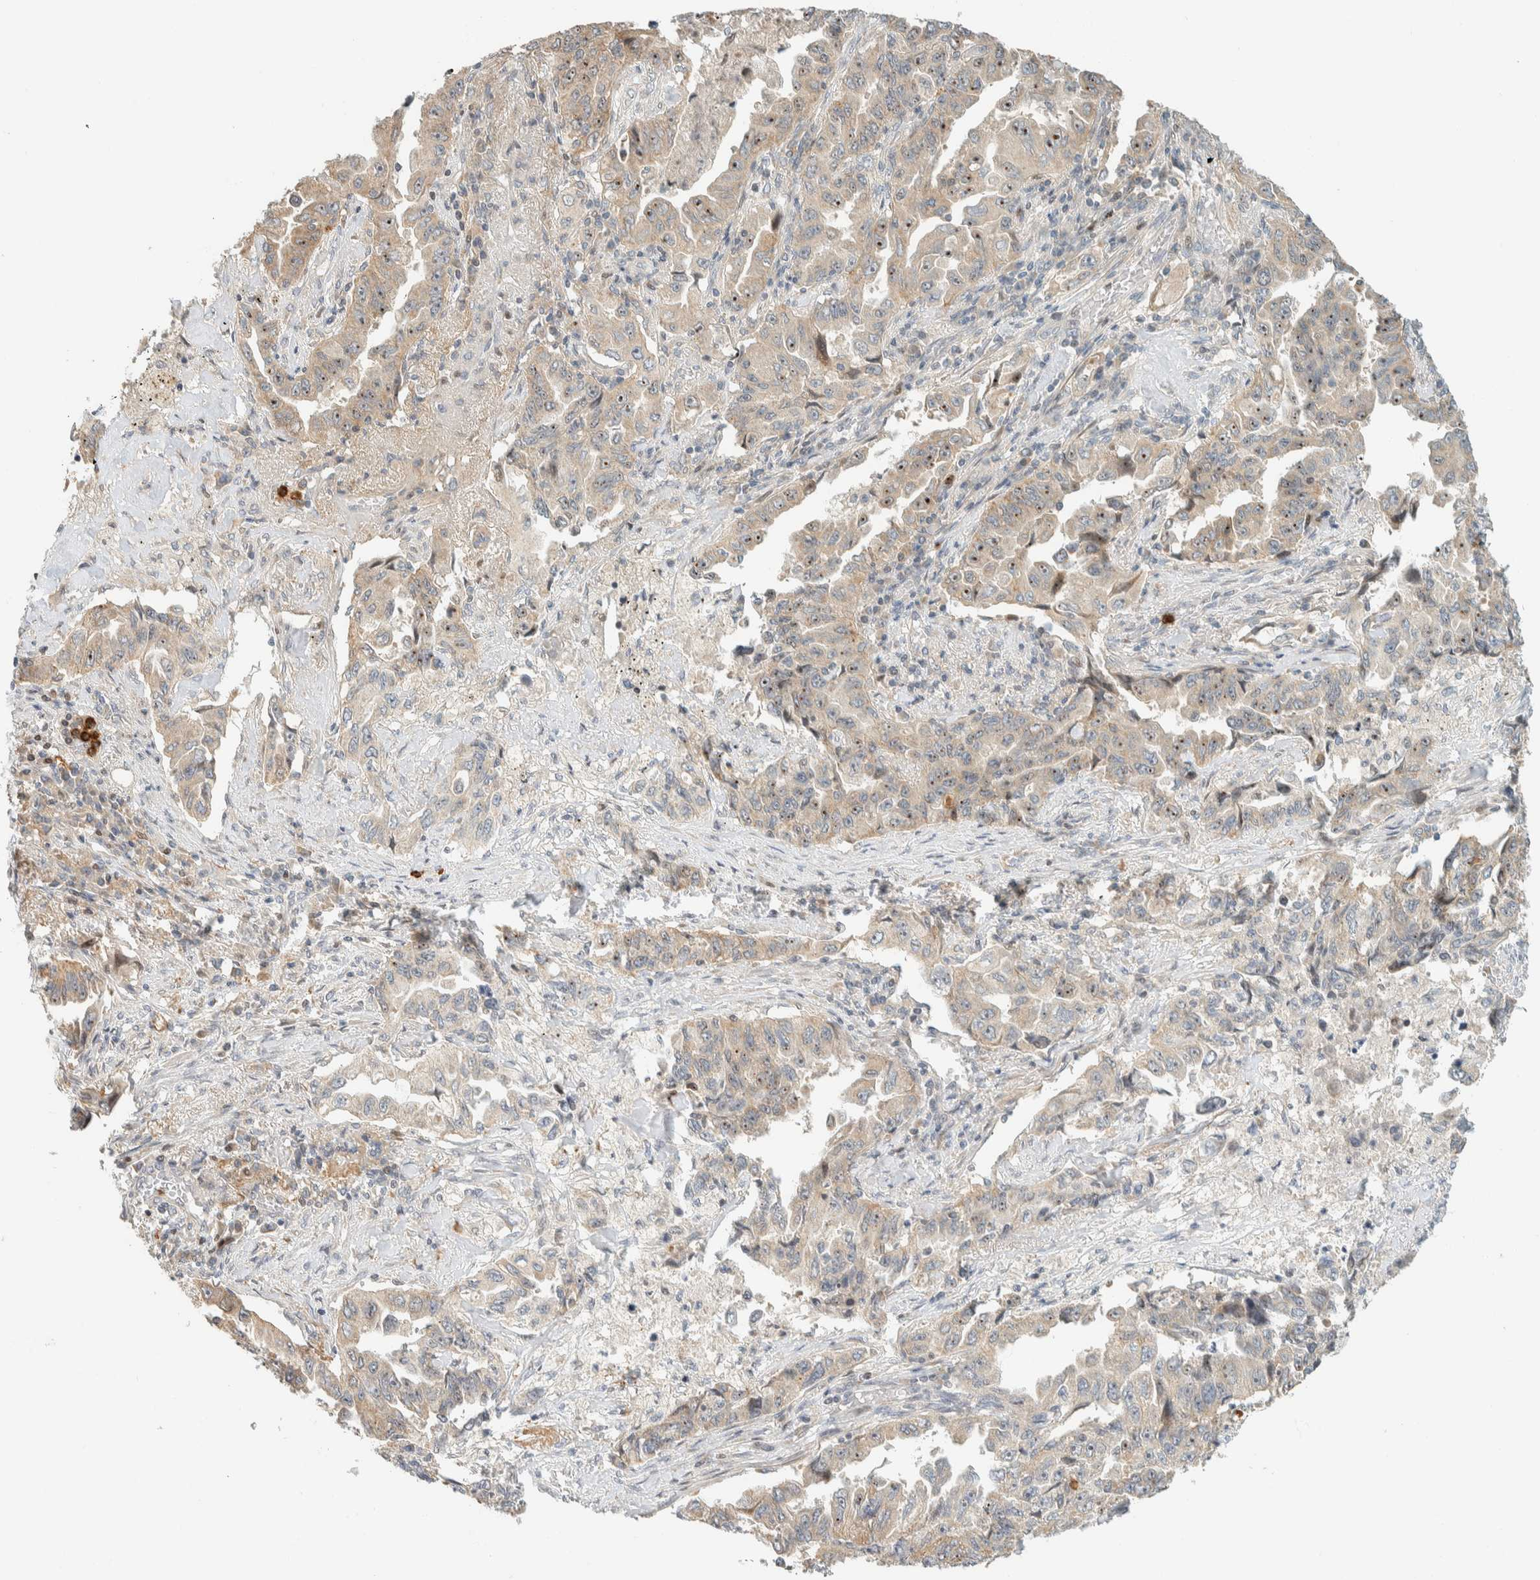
{"staining": {"intensity": "moderate", "quantity": "<25%", "location": "cytoplasmic/membranous,nuclear"}, "tissue": "lung cancer", "cell_type": "Tumor cells", "image_type": "cancer", "snomed": [{"axis": "morphology", "description": "Adenocarcinoma, NOS"}, {"axis": "topography", "description": "Lung"}], "caption": "A brown stain shows moderate cytoplasmic/membranous and nuclear staining of a protein in human lung adenocarcinoma tumor cells.", "gene": "CCDC171", "patient": {"sex": "female", "age": 51}}